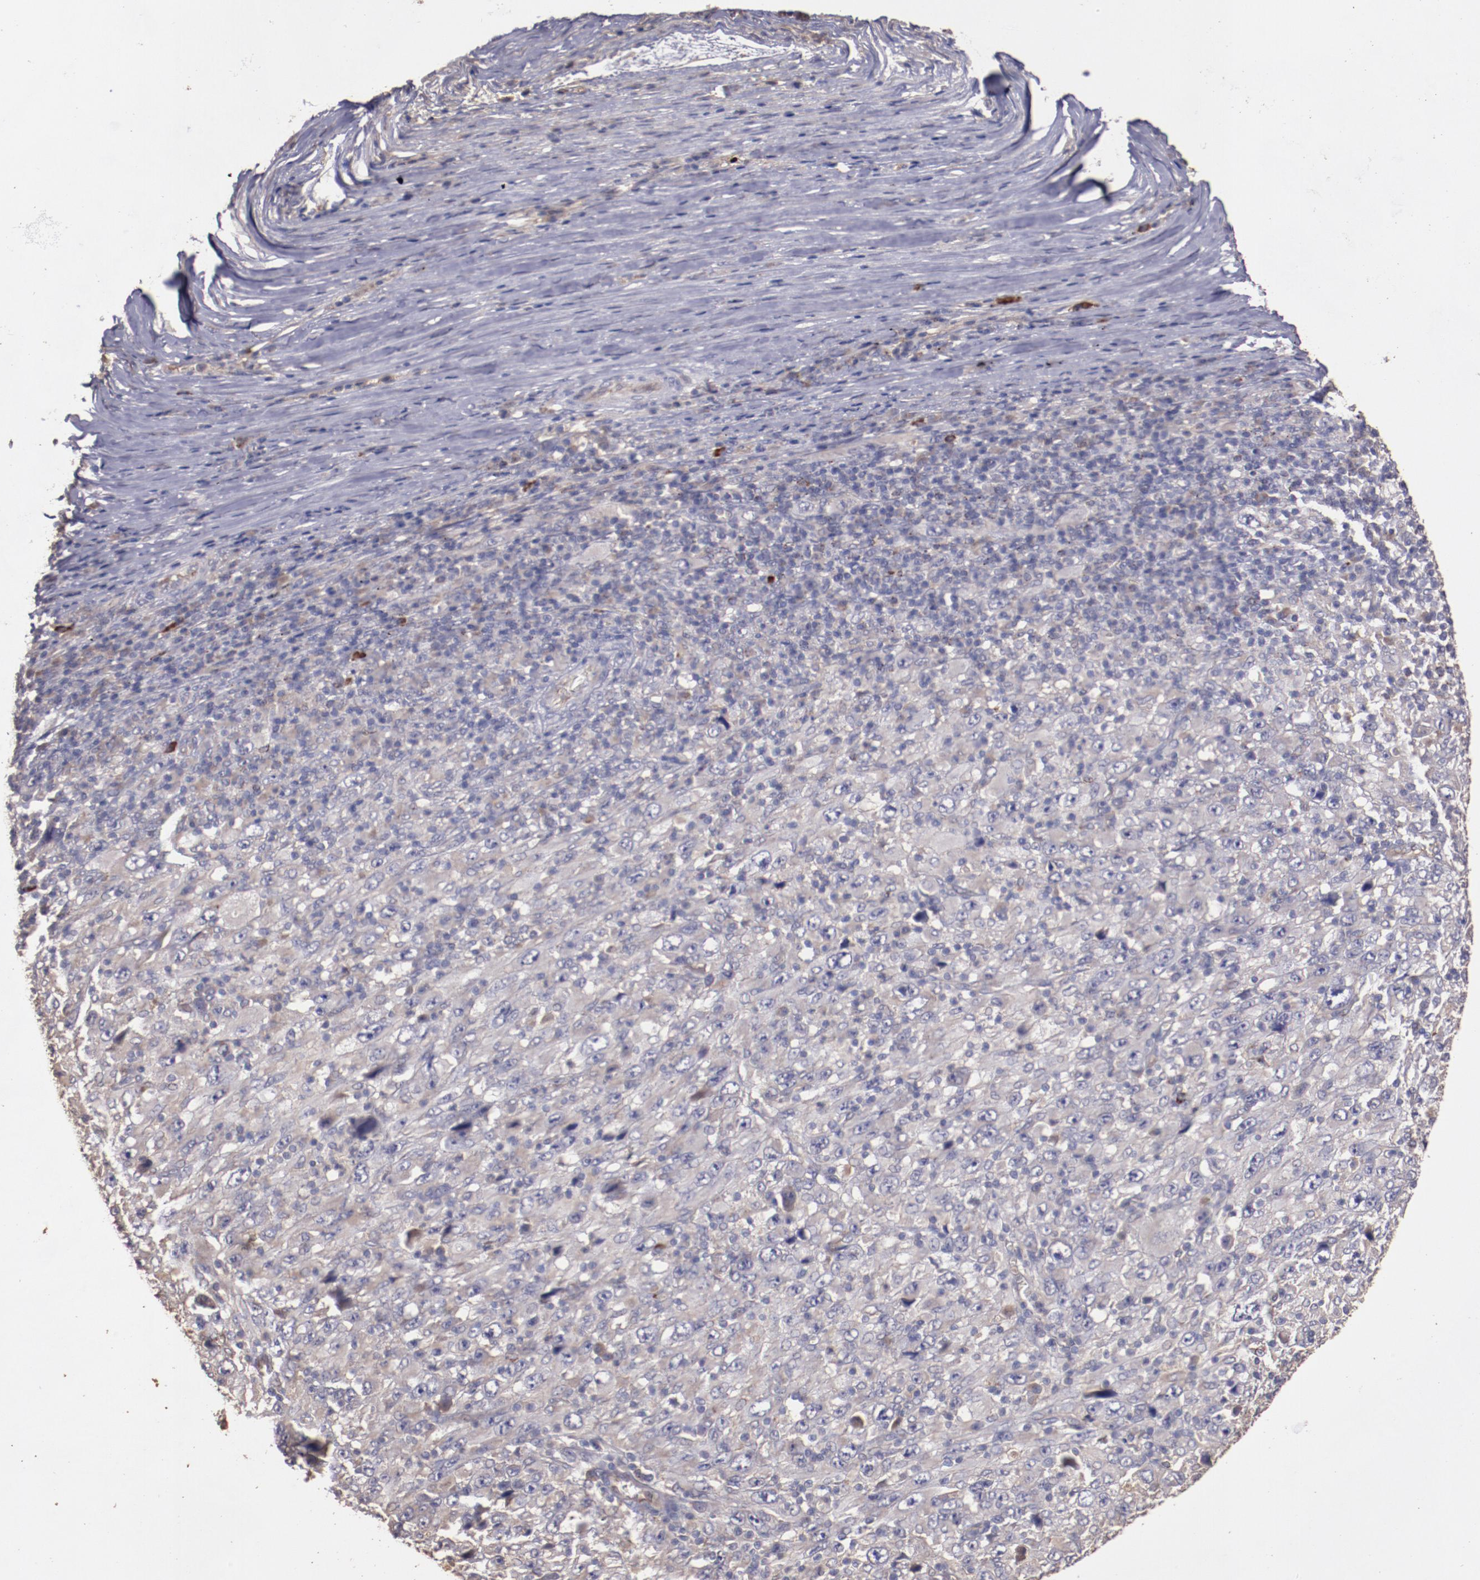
{"staining": {"intensity": "weak", "quantity": "25%-75%", "location": "cytoplasmic/membranous"}, "tissue": "melanoma", "cell_type": "Tumor cells", "image_type": "cancer", "snomed": [{"axis": "morphology", "description": "Malignant melanoma, Metastatic site"}, {"axis": "topography", "description": "Skin"}], "caption": "Human malignant melanoma (metastatic site) stained for a protein (brown) demonstrates weak cytoplasmic/membranous positive expression in about 25%-75% of tumor cells.", "gene": "SRRD", "patient": {"sex": "female", "age": 56}}